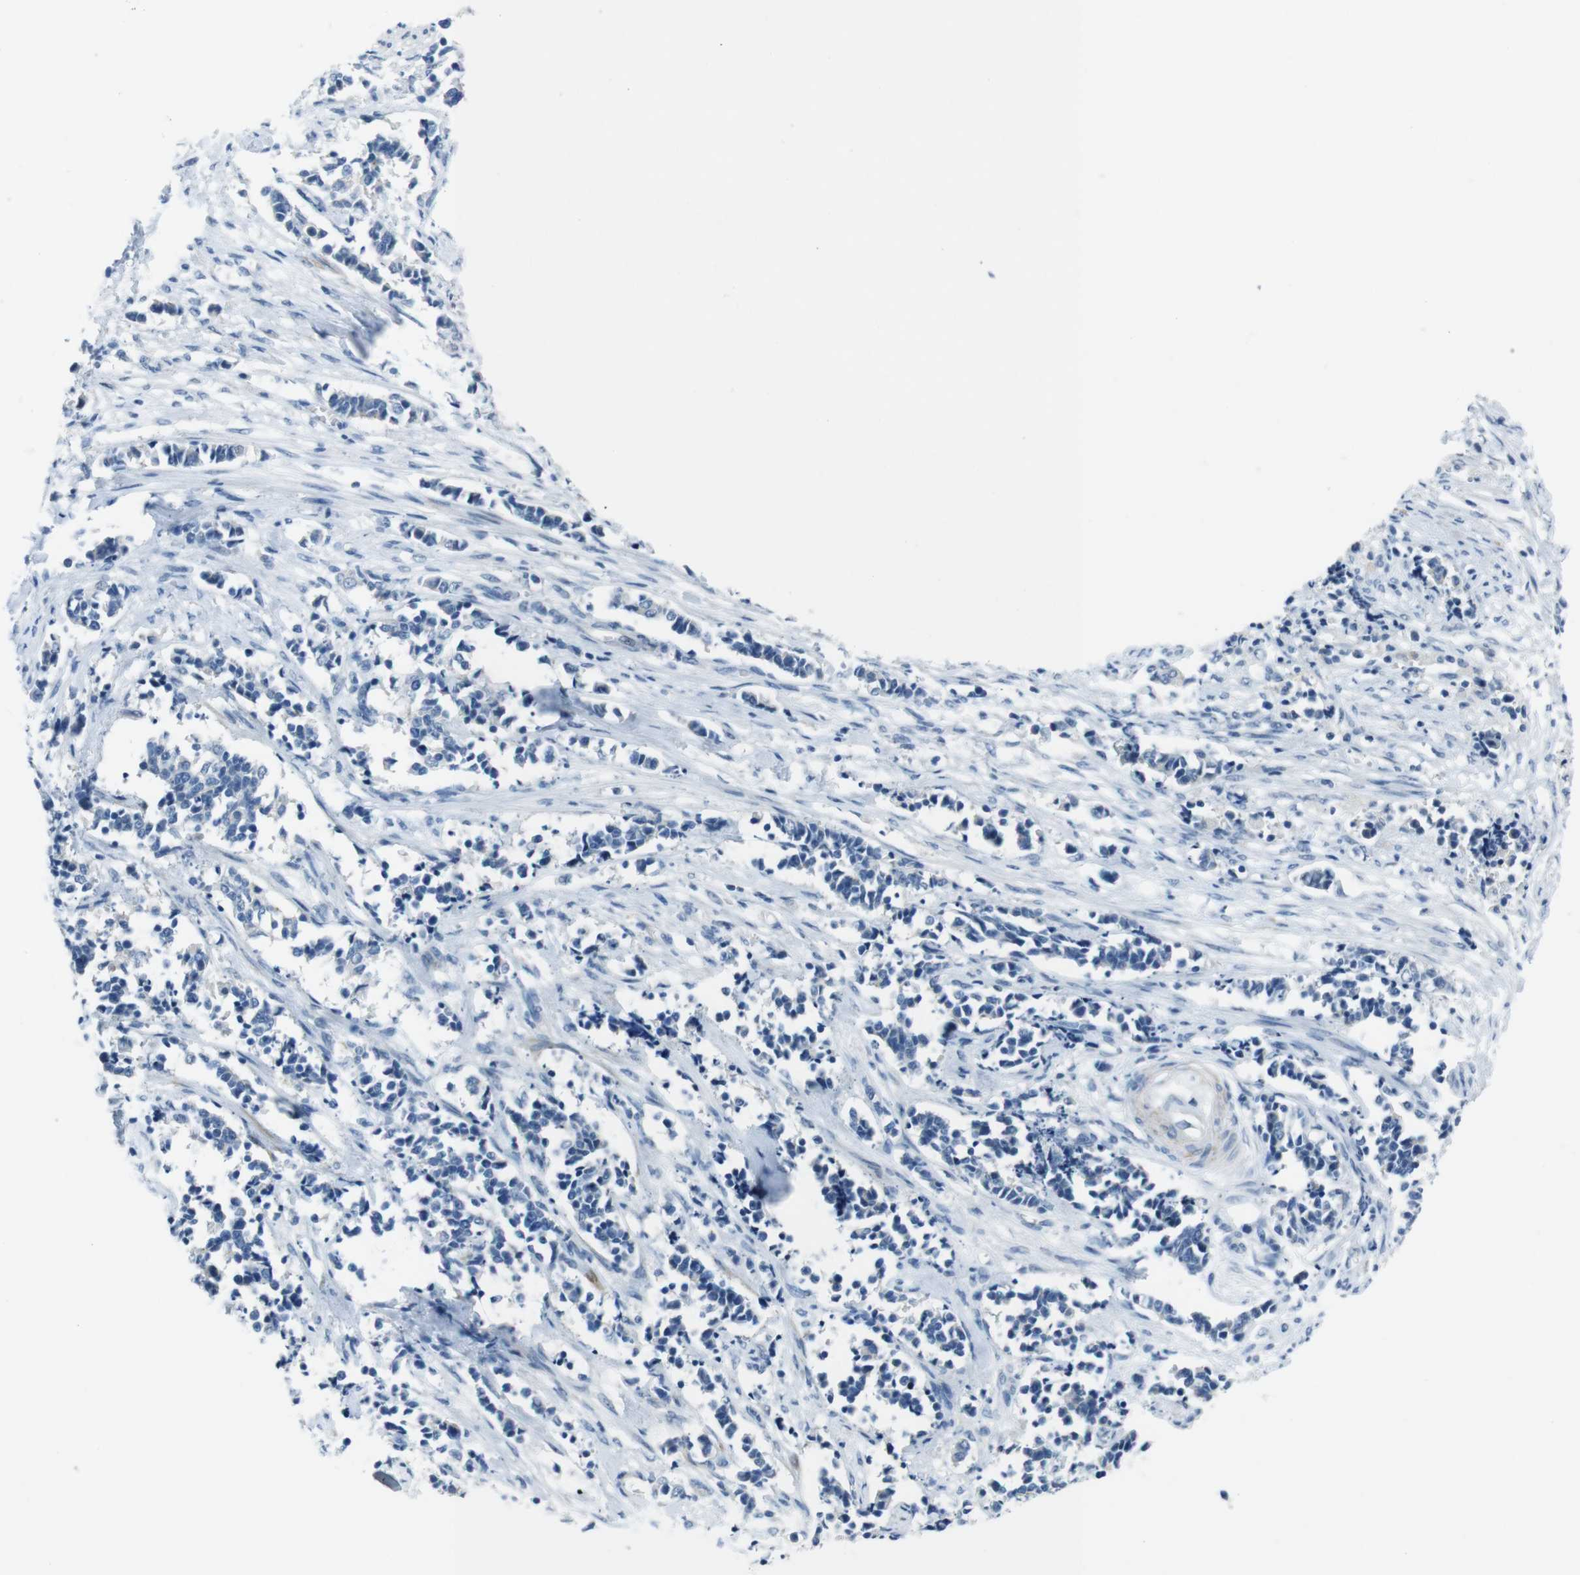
{"staining": {"intensity": "negative", "quantity": "none", "location": "none"}, "tissue": "cervical cancer", "cell_type": "Tumor cells", "image_type": "cancer", "snomed": [{"axis": "morphology", "description": "Normal tissue, NOS"}, {"axis": "morphology", "description": "Squamous cell carcinoma, NOS"}, {"axis": "topography", "description": "Cervix"}], "caption": "High power microscopy micrograph of an IHC micrograph of squamous cell carcinoma (cervical), revealing no significant positivity in tumor cells. The staining was performed using DAB to visualize the protein expression in brown, while the nuclei were stained in blue with hematoxylin (Magnification: 20x).", "gene": "HRH2", "patient": {"sex": "female", "age": 35}}